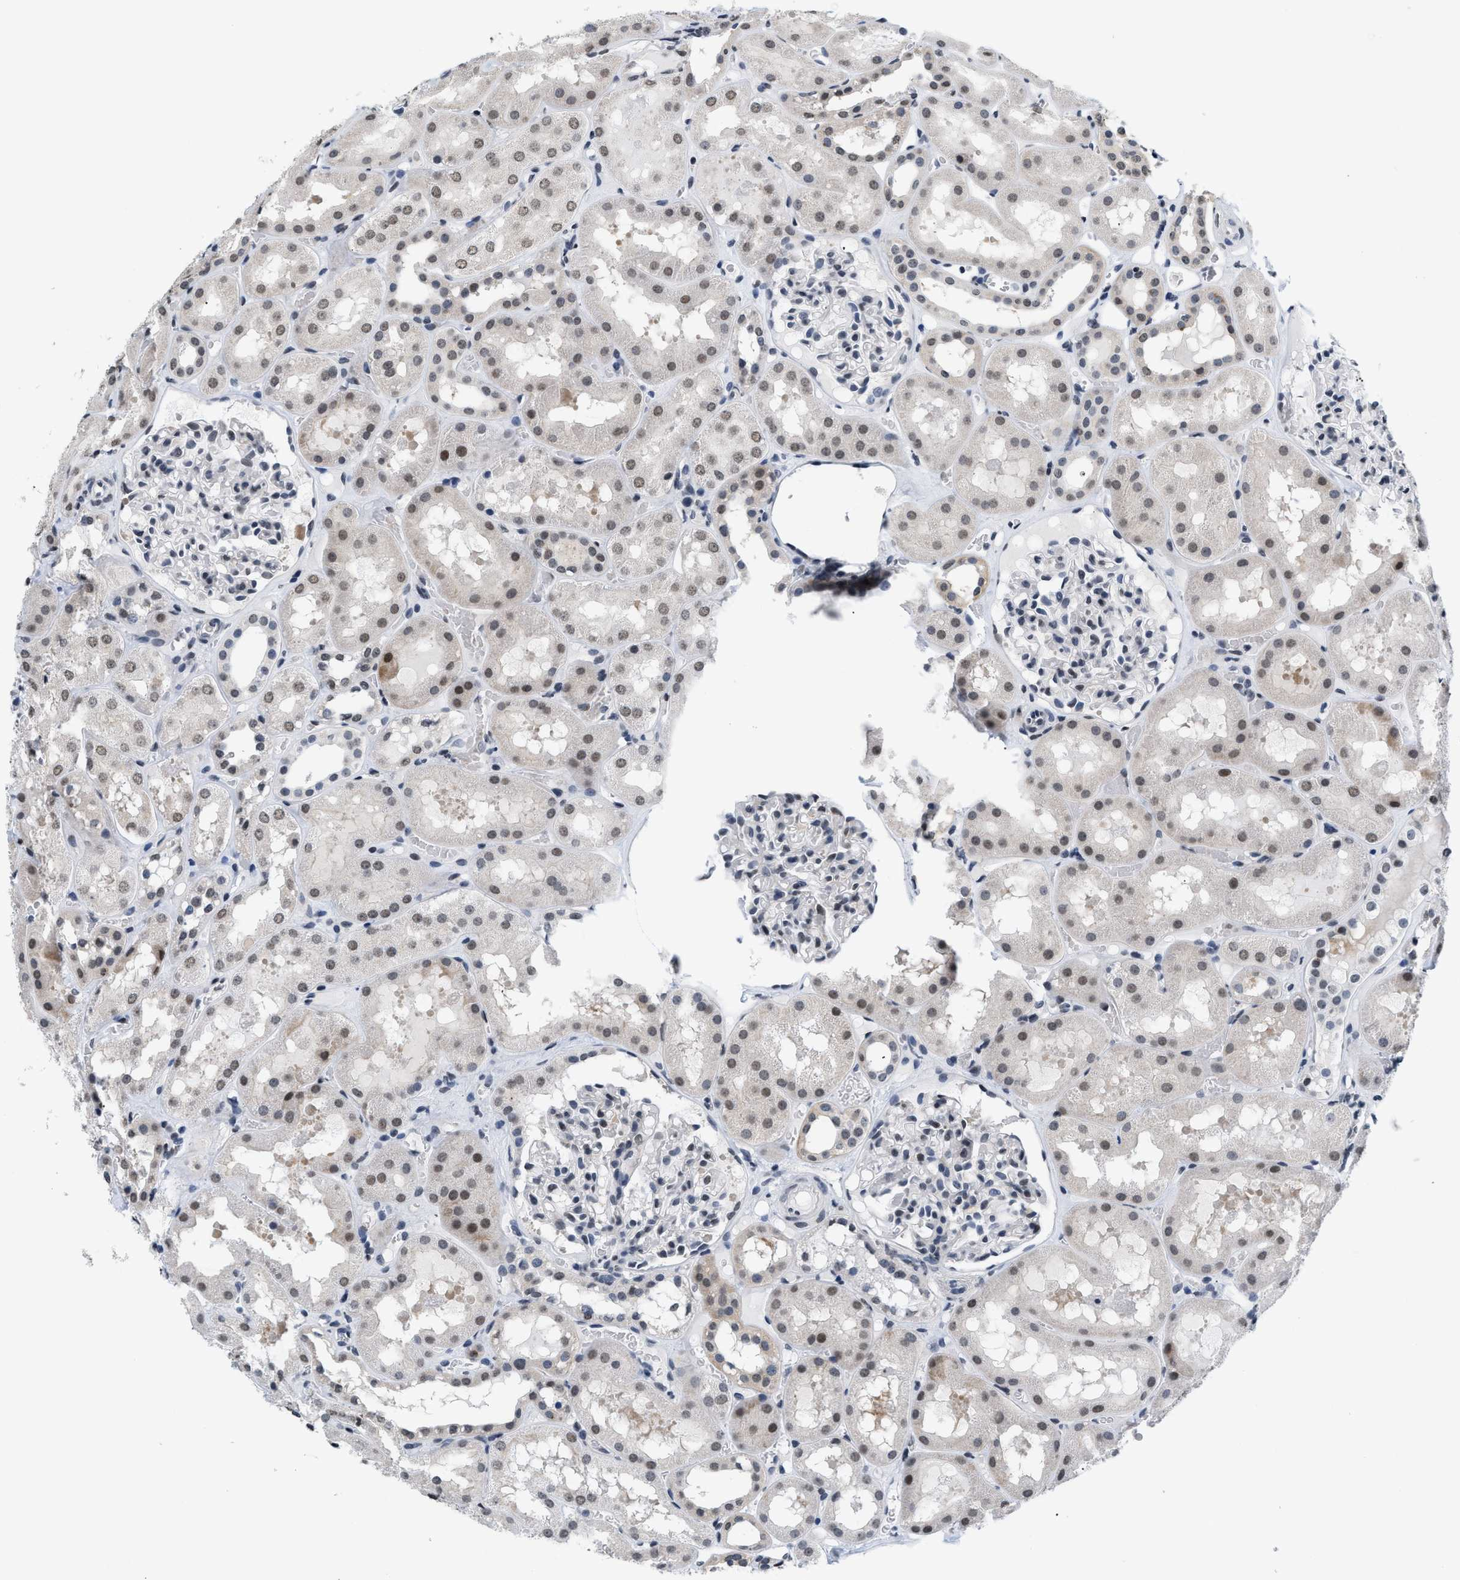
{"staining": {"intensity": "weak", "quantity": "<25%", "location": "nuclear"}, "tissue": "kidney", "cell_type": "Cells in glomeruli", "image_type": "normal", "snomed": [{"axis": "morphology", "description": "Normal tissue, NOS"}, {"axis": "topography", "description": "Kidney"}, {"axis": "topography", "description": "Urinary bladder"}], "caption": "Histopathology image shows no protein positivity in cells in glomeruli of normal kidney. (DAB immunohistochemistry (IHC), high magnification).", "gene": "RAF1", "patient": {"sex": "male", "age": 16}}